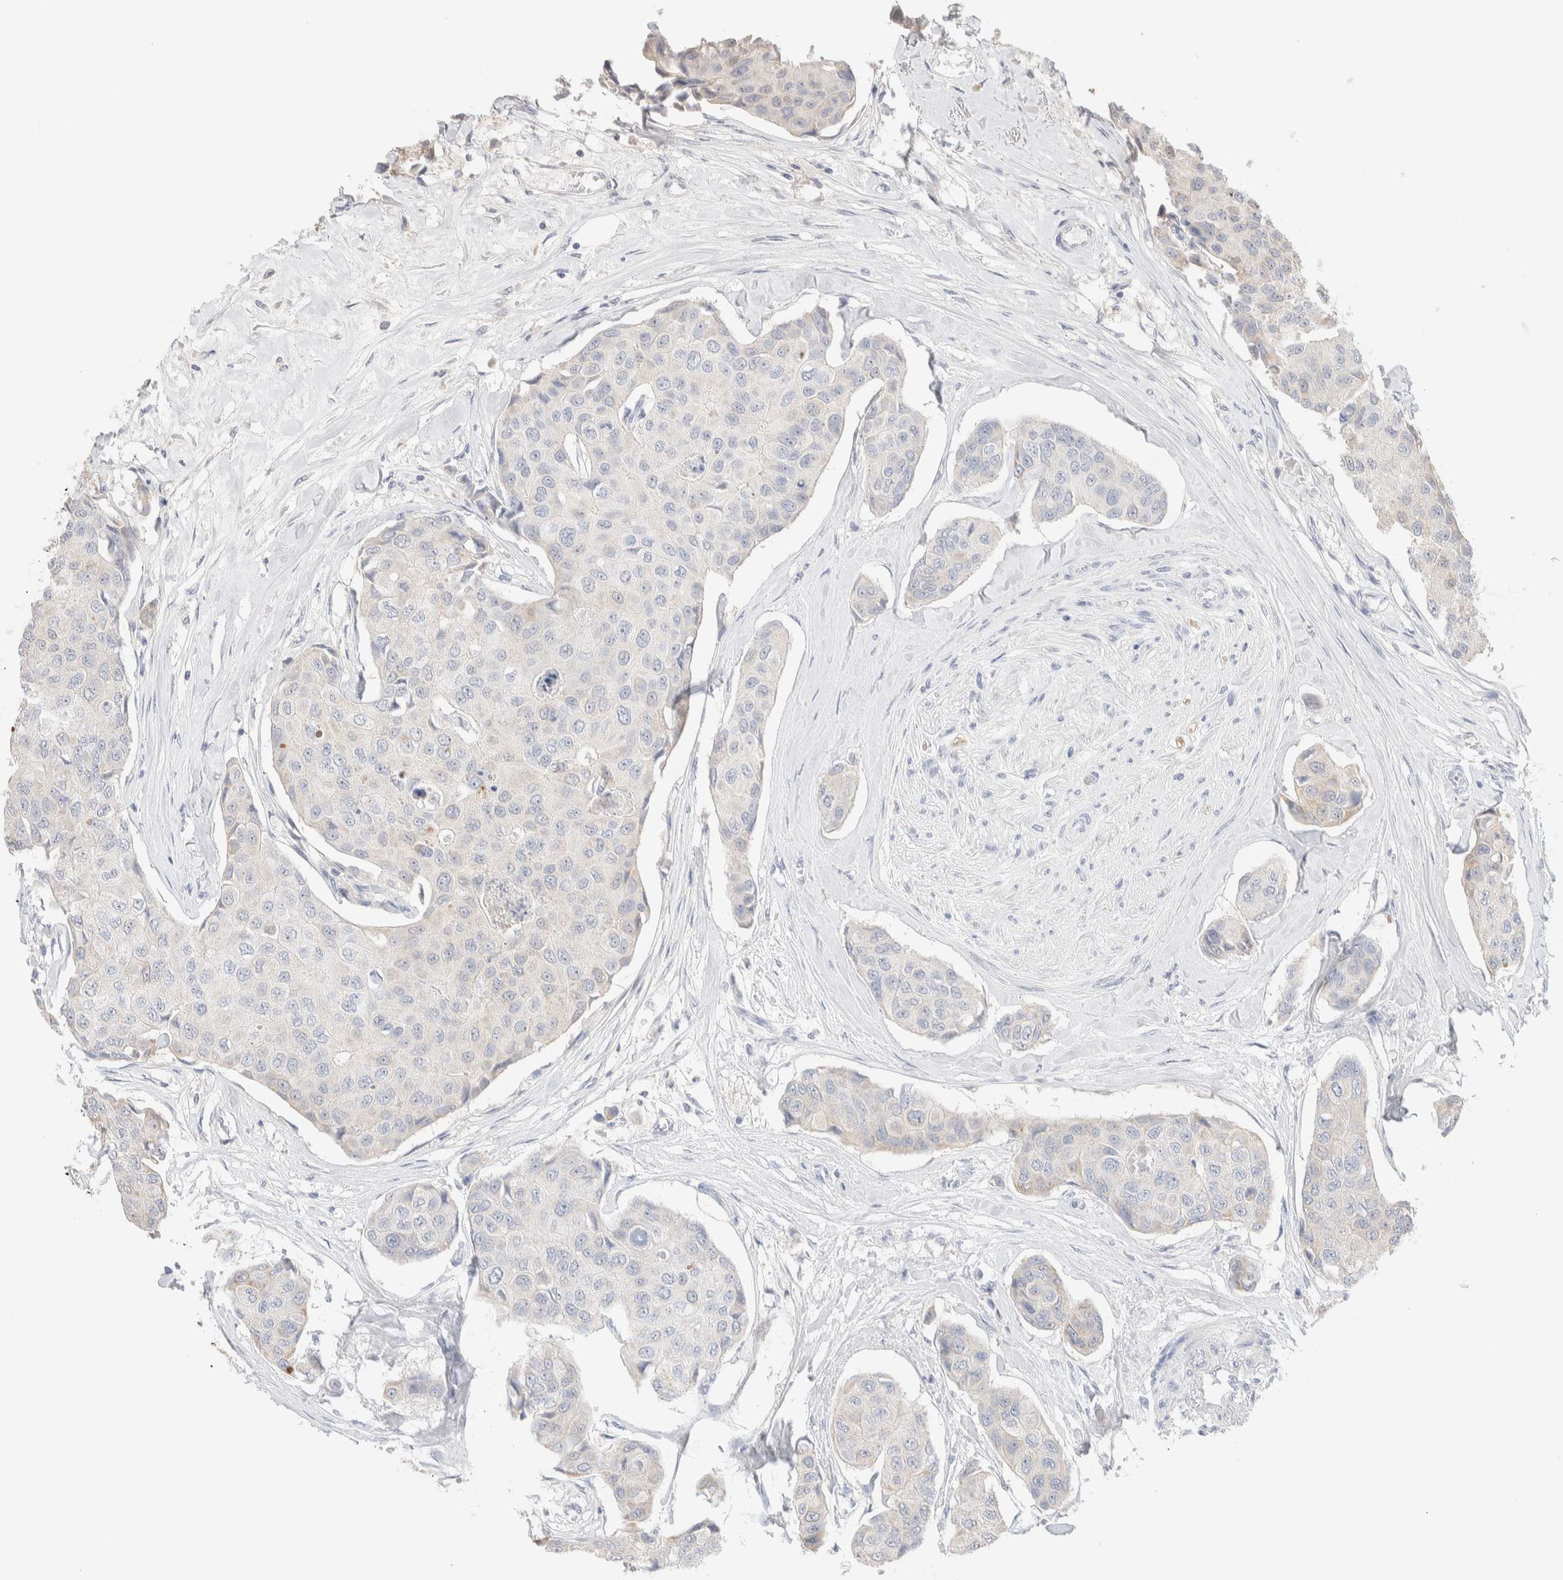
{"staining": {"intensity": "negative", "quantity": "none", "location": "none"}, "tissue": "breast cancer", "cell_type": "Tumor cells", "image_type": "cancer", "snomed": [{"axis": "morphology", "description": "Duct carcinoma"}, {"axis": "topography", "description": "Breast"}], "caption": "There is no significant staining in tumor cells of breast cancer.", "gene": "RIDA", "patient": {"sex": "female", "age": 80}}